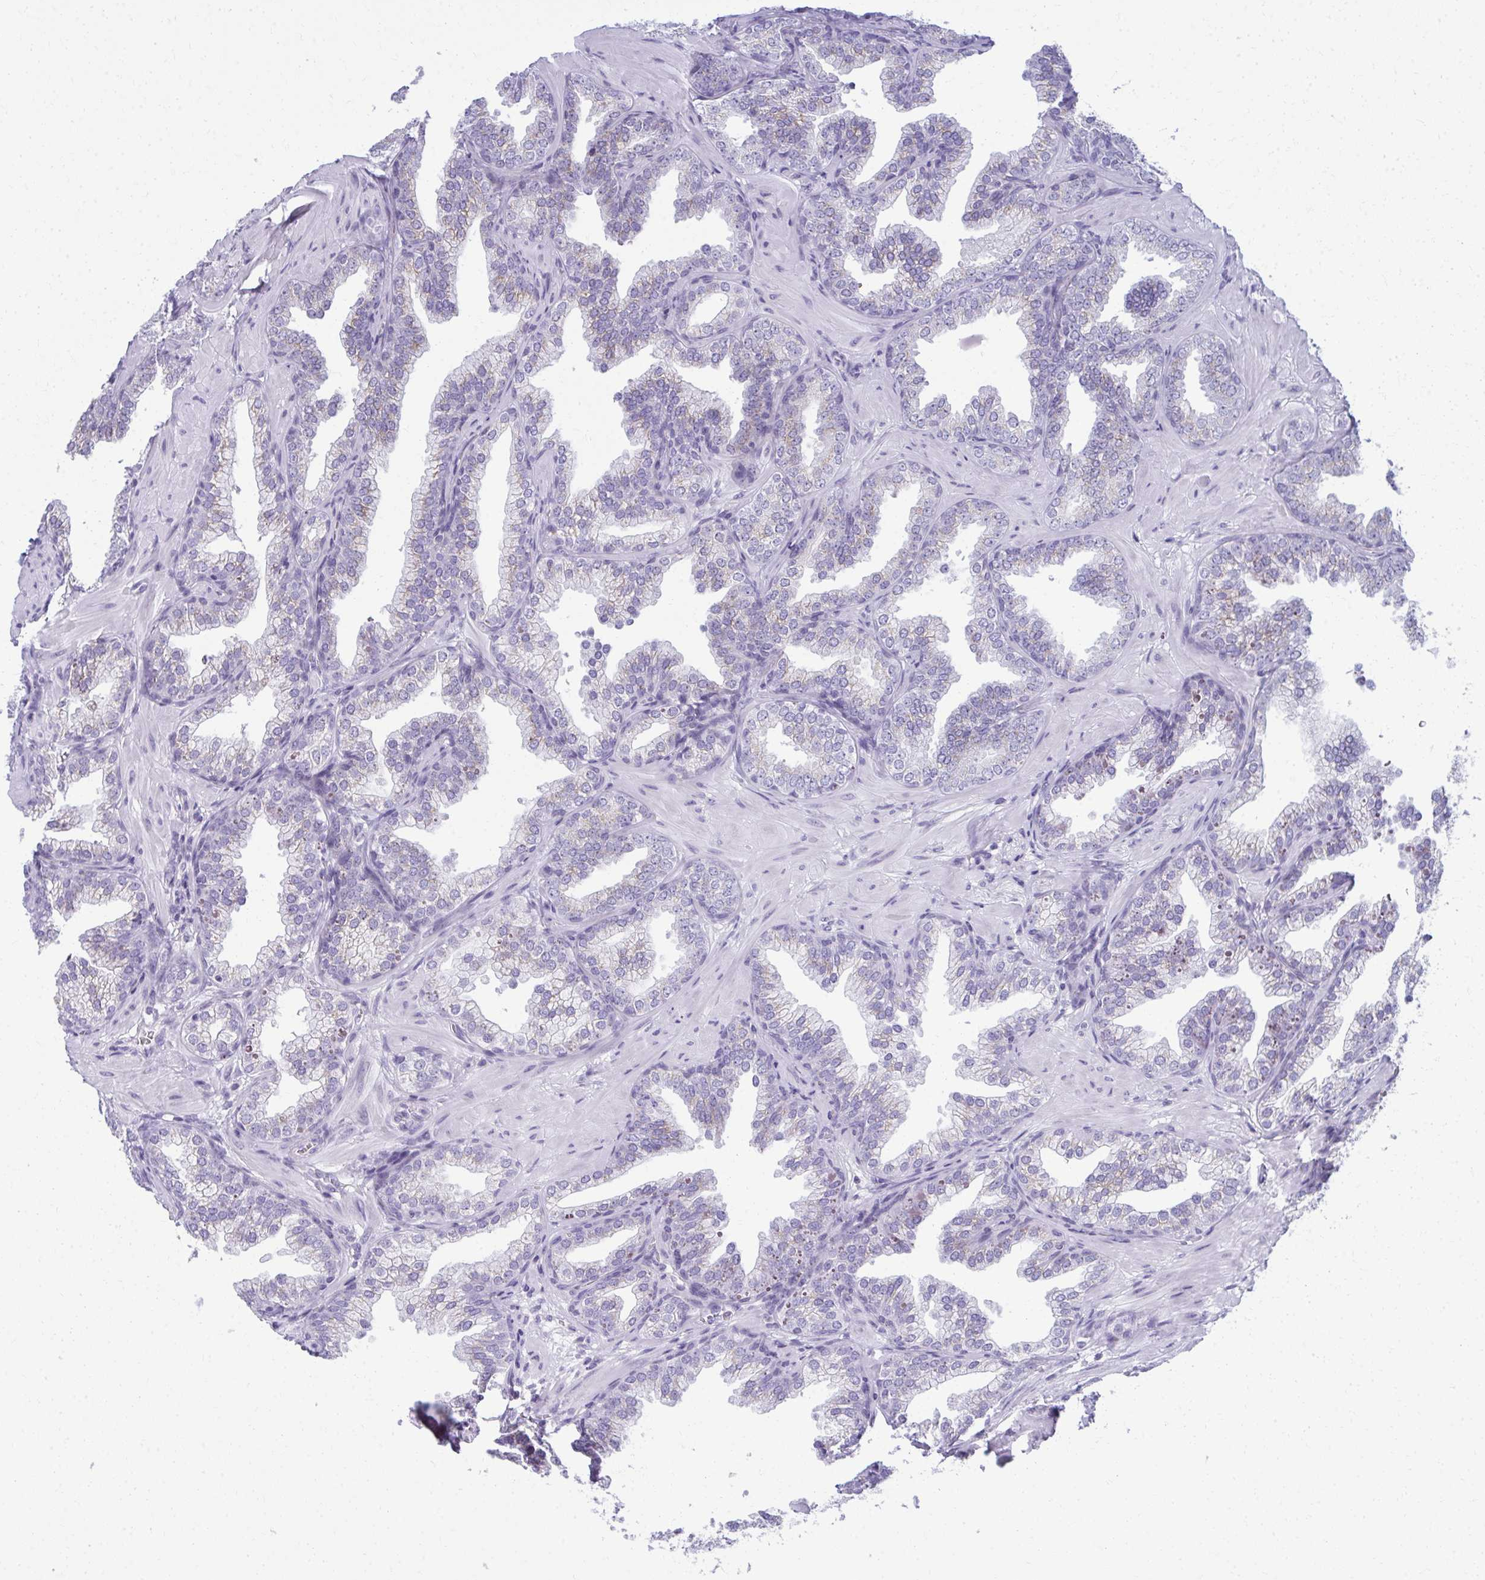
{"staining": {"intensity": "negative", "quantity": "none", "location": "none"}, "tissue": "prostate cancer", "cell_type": "Tumor cells", "image_type": "cancer", "snomed": [{"axis": "morphology", "description": "Adenocarcinoma, High grade"}, {"axis": "topography", "description": "Prostate"}], "caption": "The photomicrograph reveals no staining of tumor cells in prostate cancer (high-grade adenocarcinoma). Nuclei are stained in blue.", "gene": "SCLY", "patient": {"sex": "male", "age": 58}}